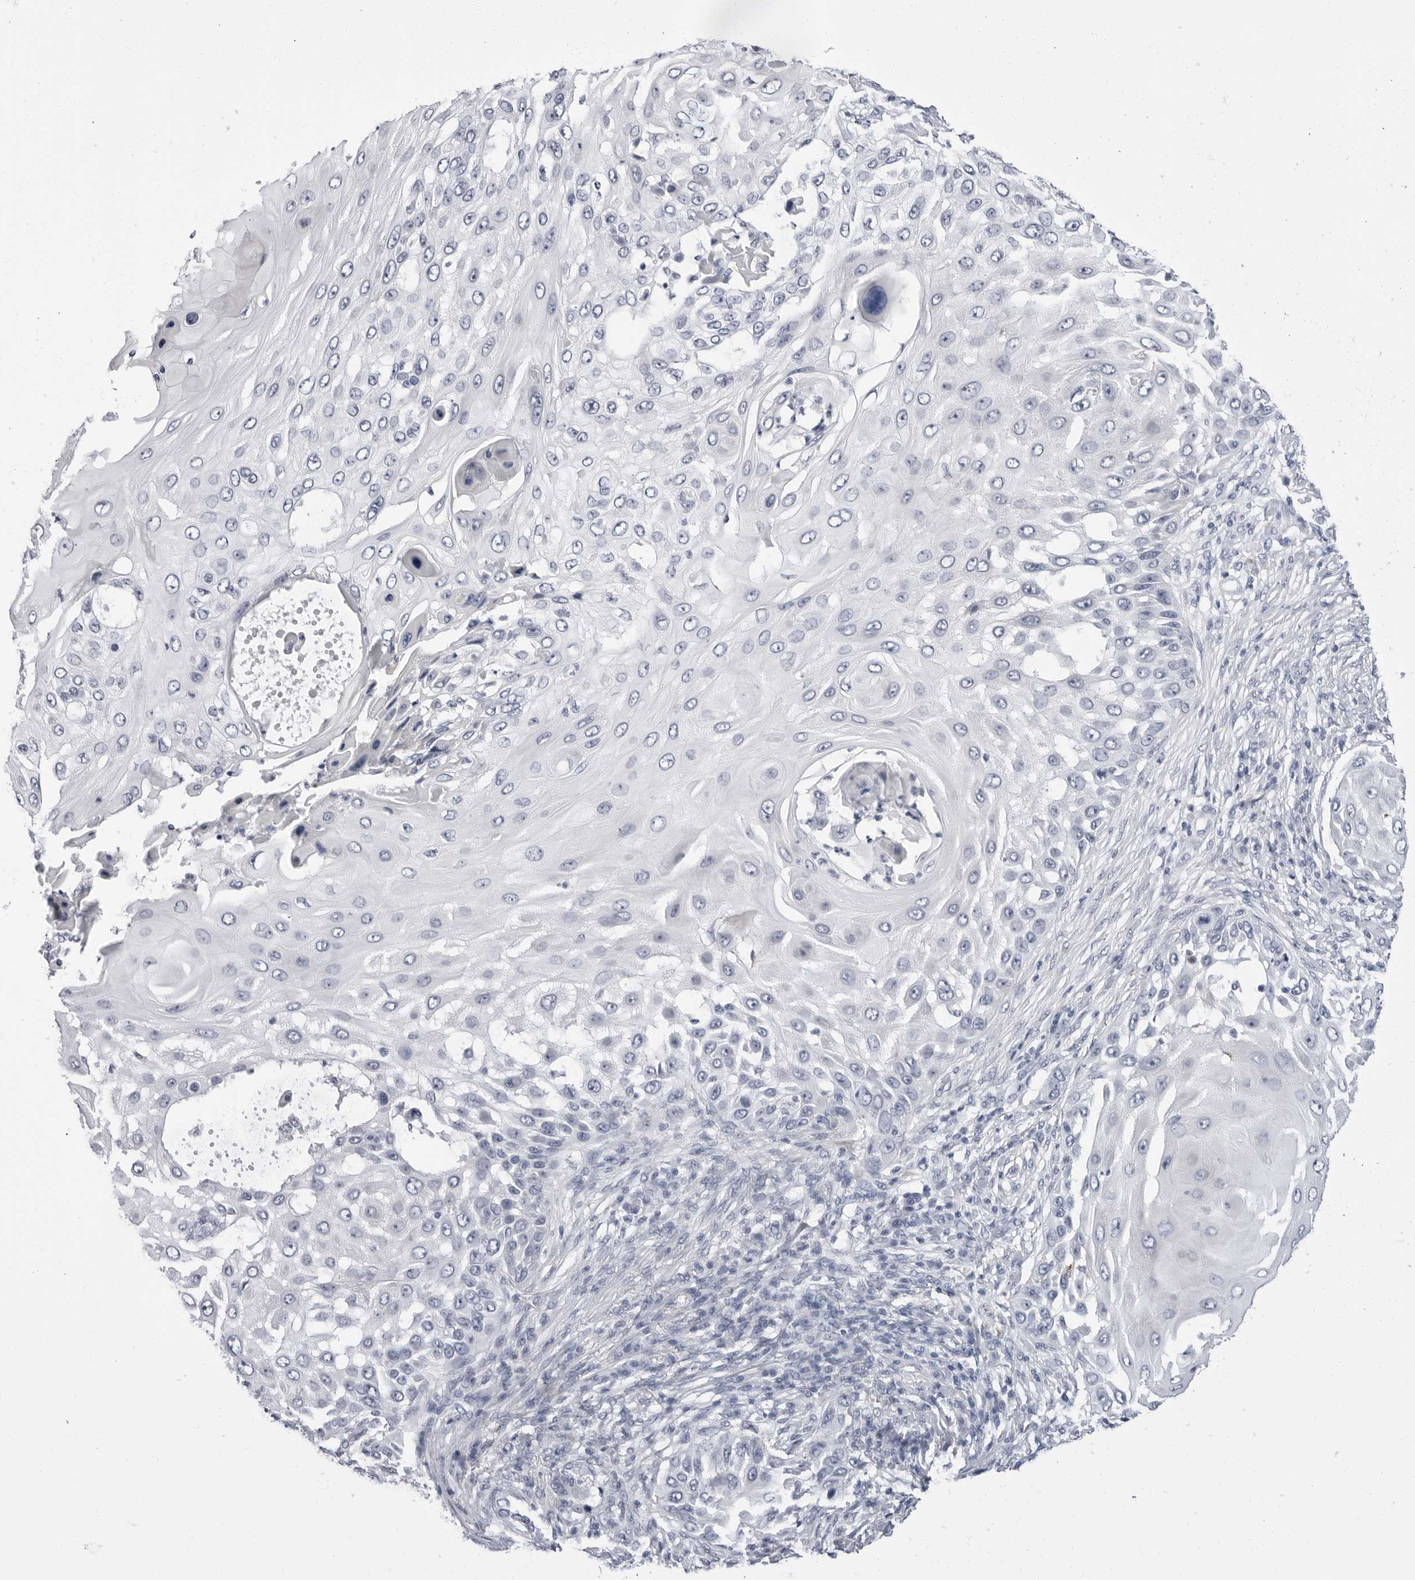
{"staining": {"intensity": "negative", "quantity": "none", "location": "none"}, "tissue": "skin cancer", "cell_type": "Tumor cells", "image_type": "cancer", "snomed": [{"axis": "morphology", "description": "Squamous cell carcinoma, NOS"}, {"axis": "topography", "description": "Skin"}], "caption": "Skin cancer was stained to show a protein in brown. There is no significant positivity in tumor cells.", "gene": "ERICH3", "patient": {"sex": "female", "age": 44}}